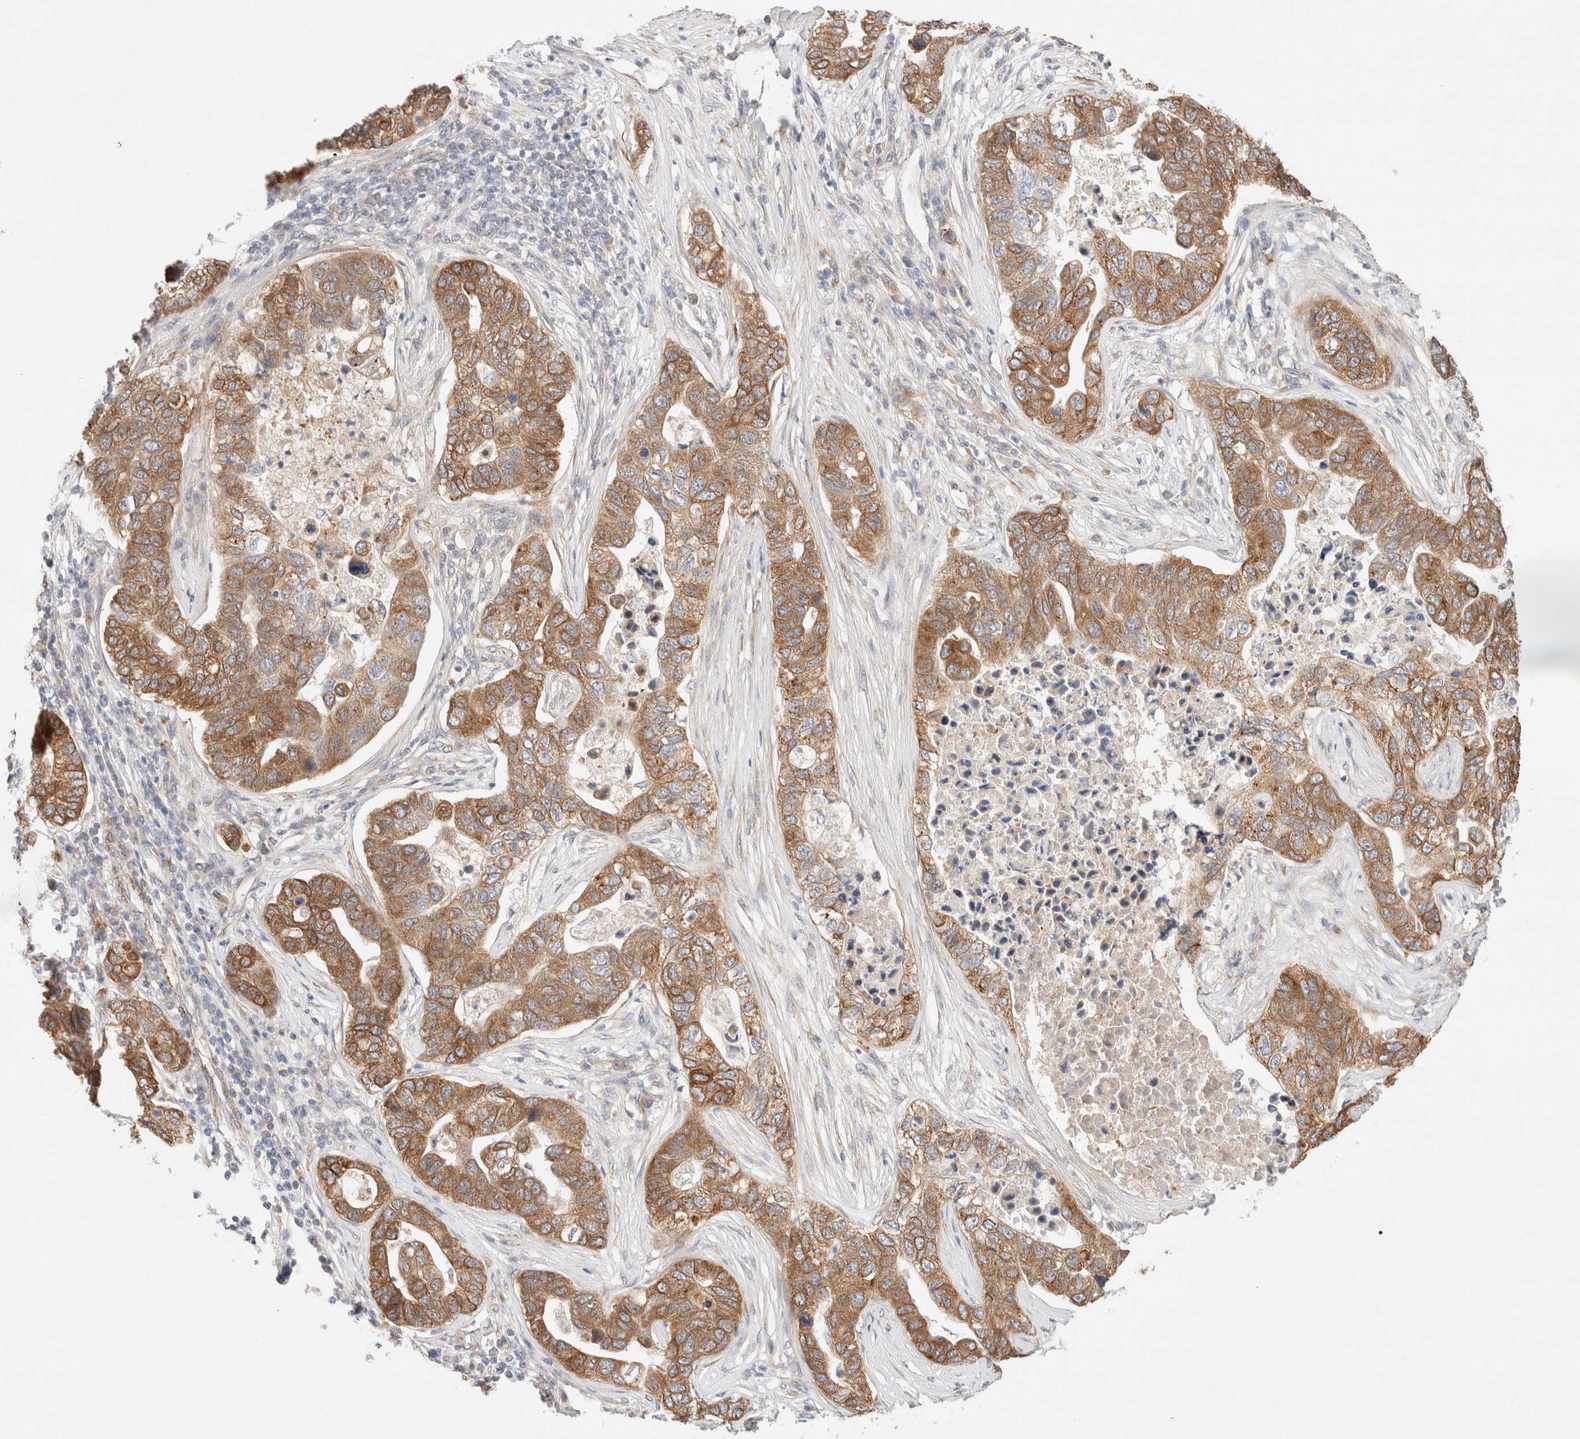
{"staining": {"intensity": "strong", "quantity": ">75%", "location": "cytoplasmic/membranous"}, "tissue": "pancreatic cancer", "cell_type": "Tumor cells", "image_type": "cancer", "snomed": [{"axis": "morphology", "description": "Adenocarcinoma, NOS"}, {"axis": "topography", "description": "Pancreas"}], "caption": "A brown stain highlights strong cytoplasmic/membranous expression of a protein in pancreatic adenocarcinoma tumor cells.", "gene": "RRP15", "patient": {"sex": "female", "age": 61}}